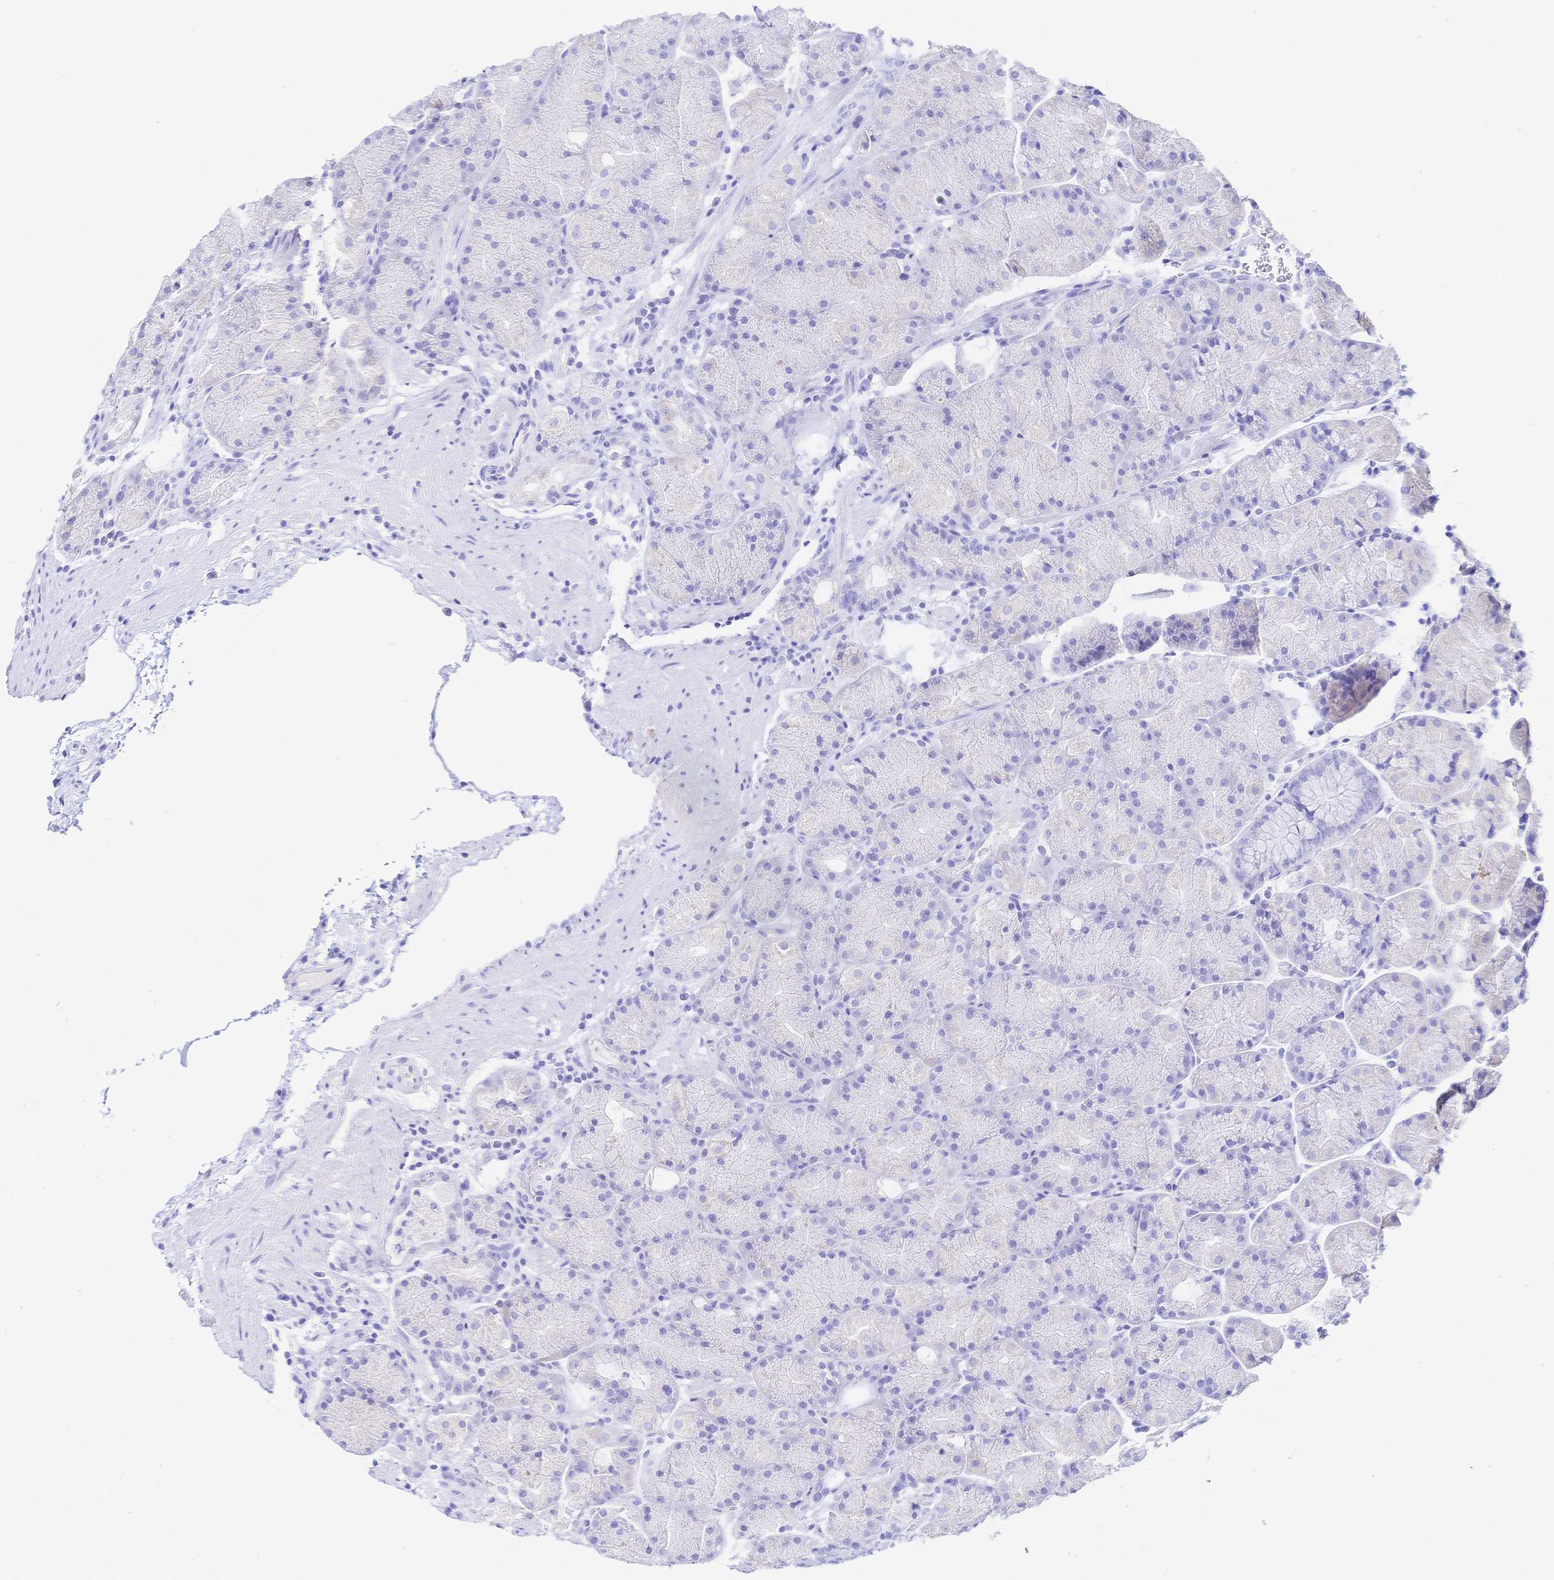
{"staining": {"intensity": "negative", "quantity": "none", "location": "none"}, "tissue": "stomach", "cell_type": "Glandular cells", "image_type": "normal", "snomed": [{"axis": "morphology", "description": "Normal tissue, NOS"}, {"axis": "topography", "description": "Stomach, upper"}, {"axis": "topography", "description": "Stomach"}], "caption": "A micrograph of stomach stained for a protein displays no brown staining in glandular cells.", "gene": "UMOD", "patient": {"sex": "male", "age": 48}}